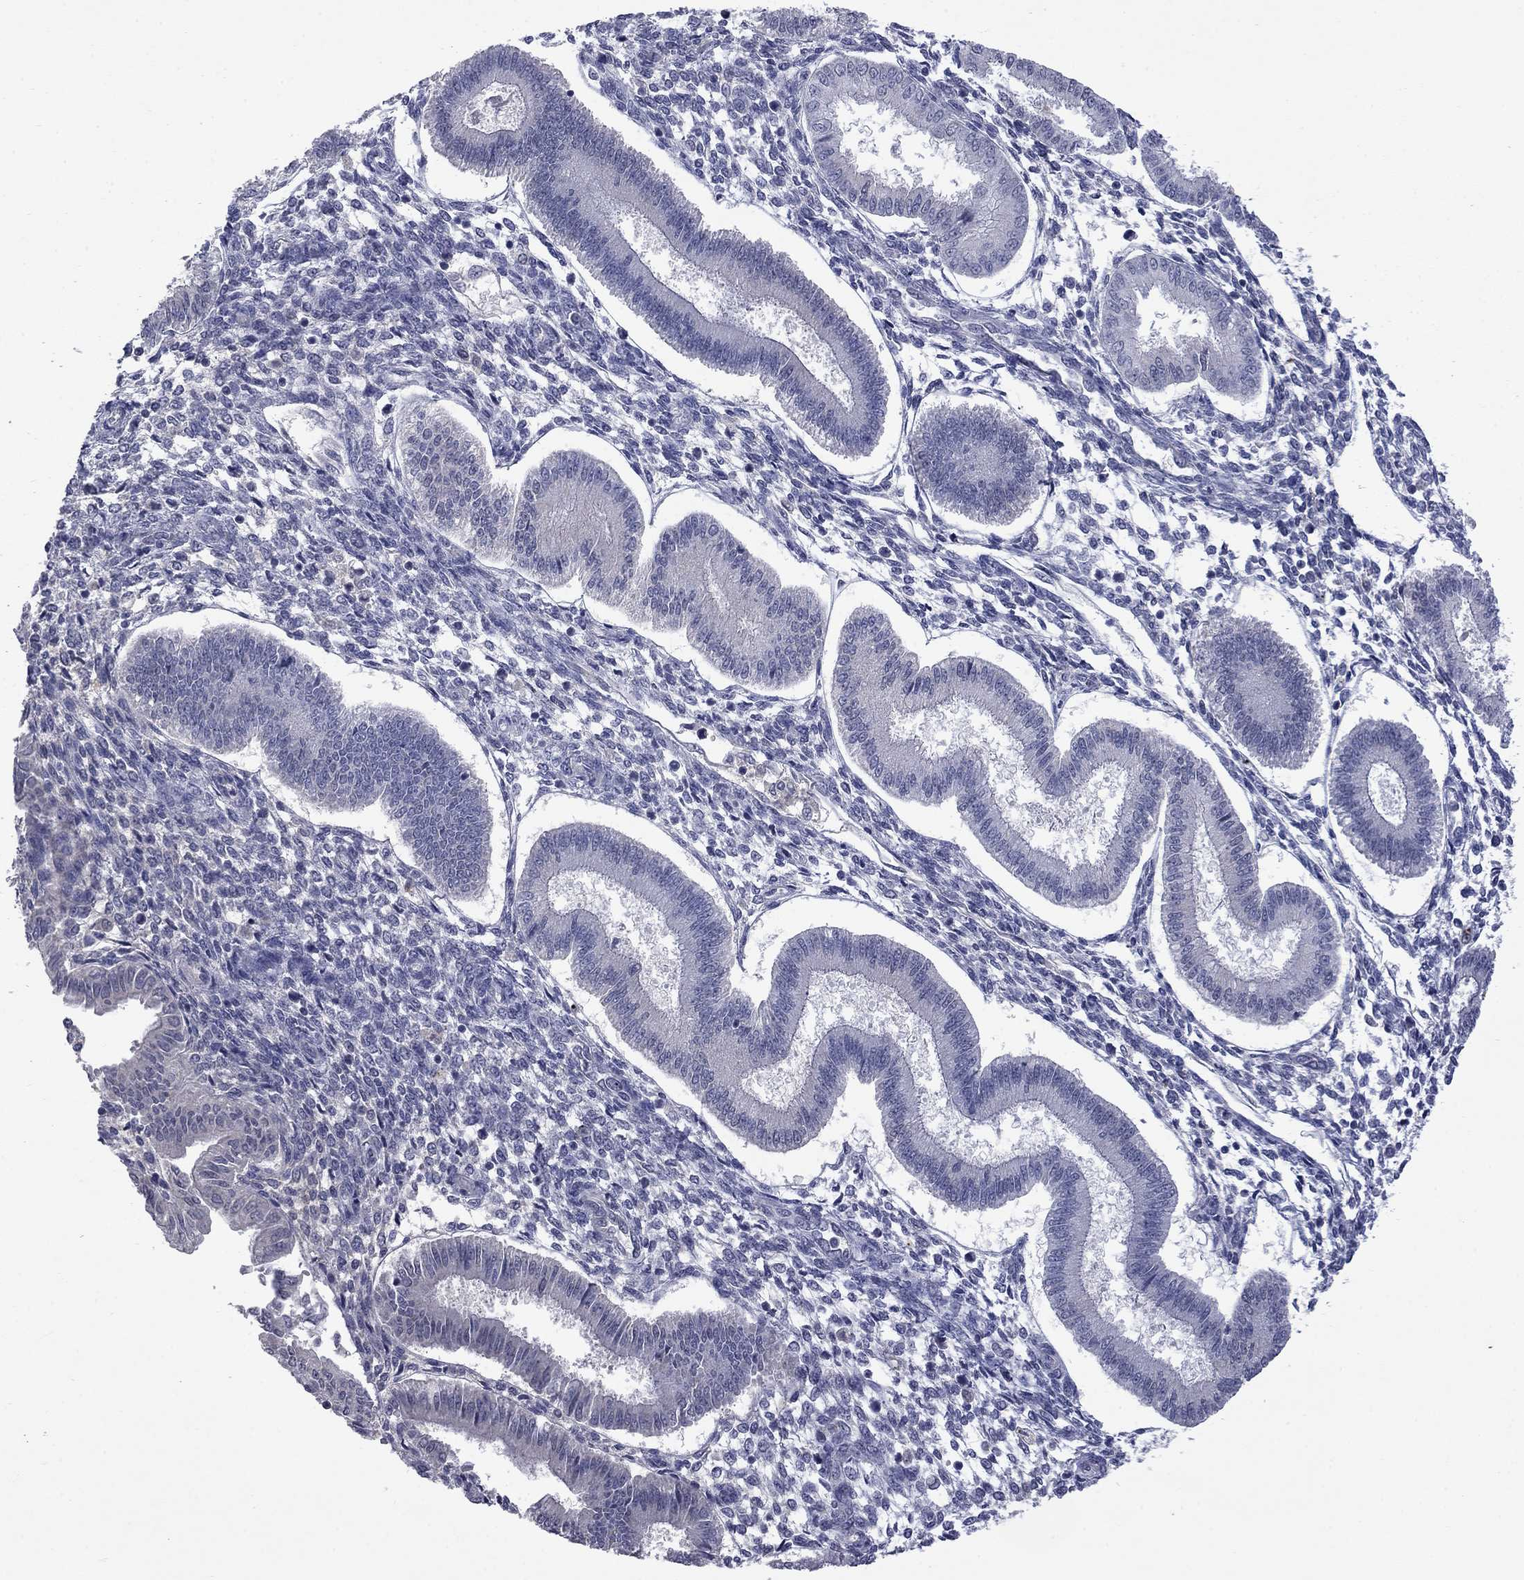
{"staining": {"intensity": "negative", "quantity": "none", "location": "none"}, "tissue": "endometrium", "cell_type": "Cells in endometrial stroma", "image_type": "normal", "snomed": [{"axis": "morphology", "description": "Normal tissue, NOS"}, {"axis": "topography", "description": "Endometrium"}], "caption": "This is a micrograph of immunohistochemistry staining of benign endometrium, which shows no staining in cells in endometrial stroma. (Stains: DAB immunohistochemistry with hematoxylin counter stain, Microscopy: brightfield microscopy at high magnification).", "gene": "SLC51A", "patient": {"sex": "female", "age": 43}}